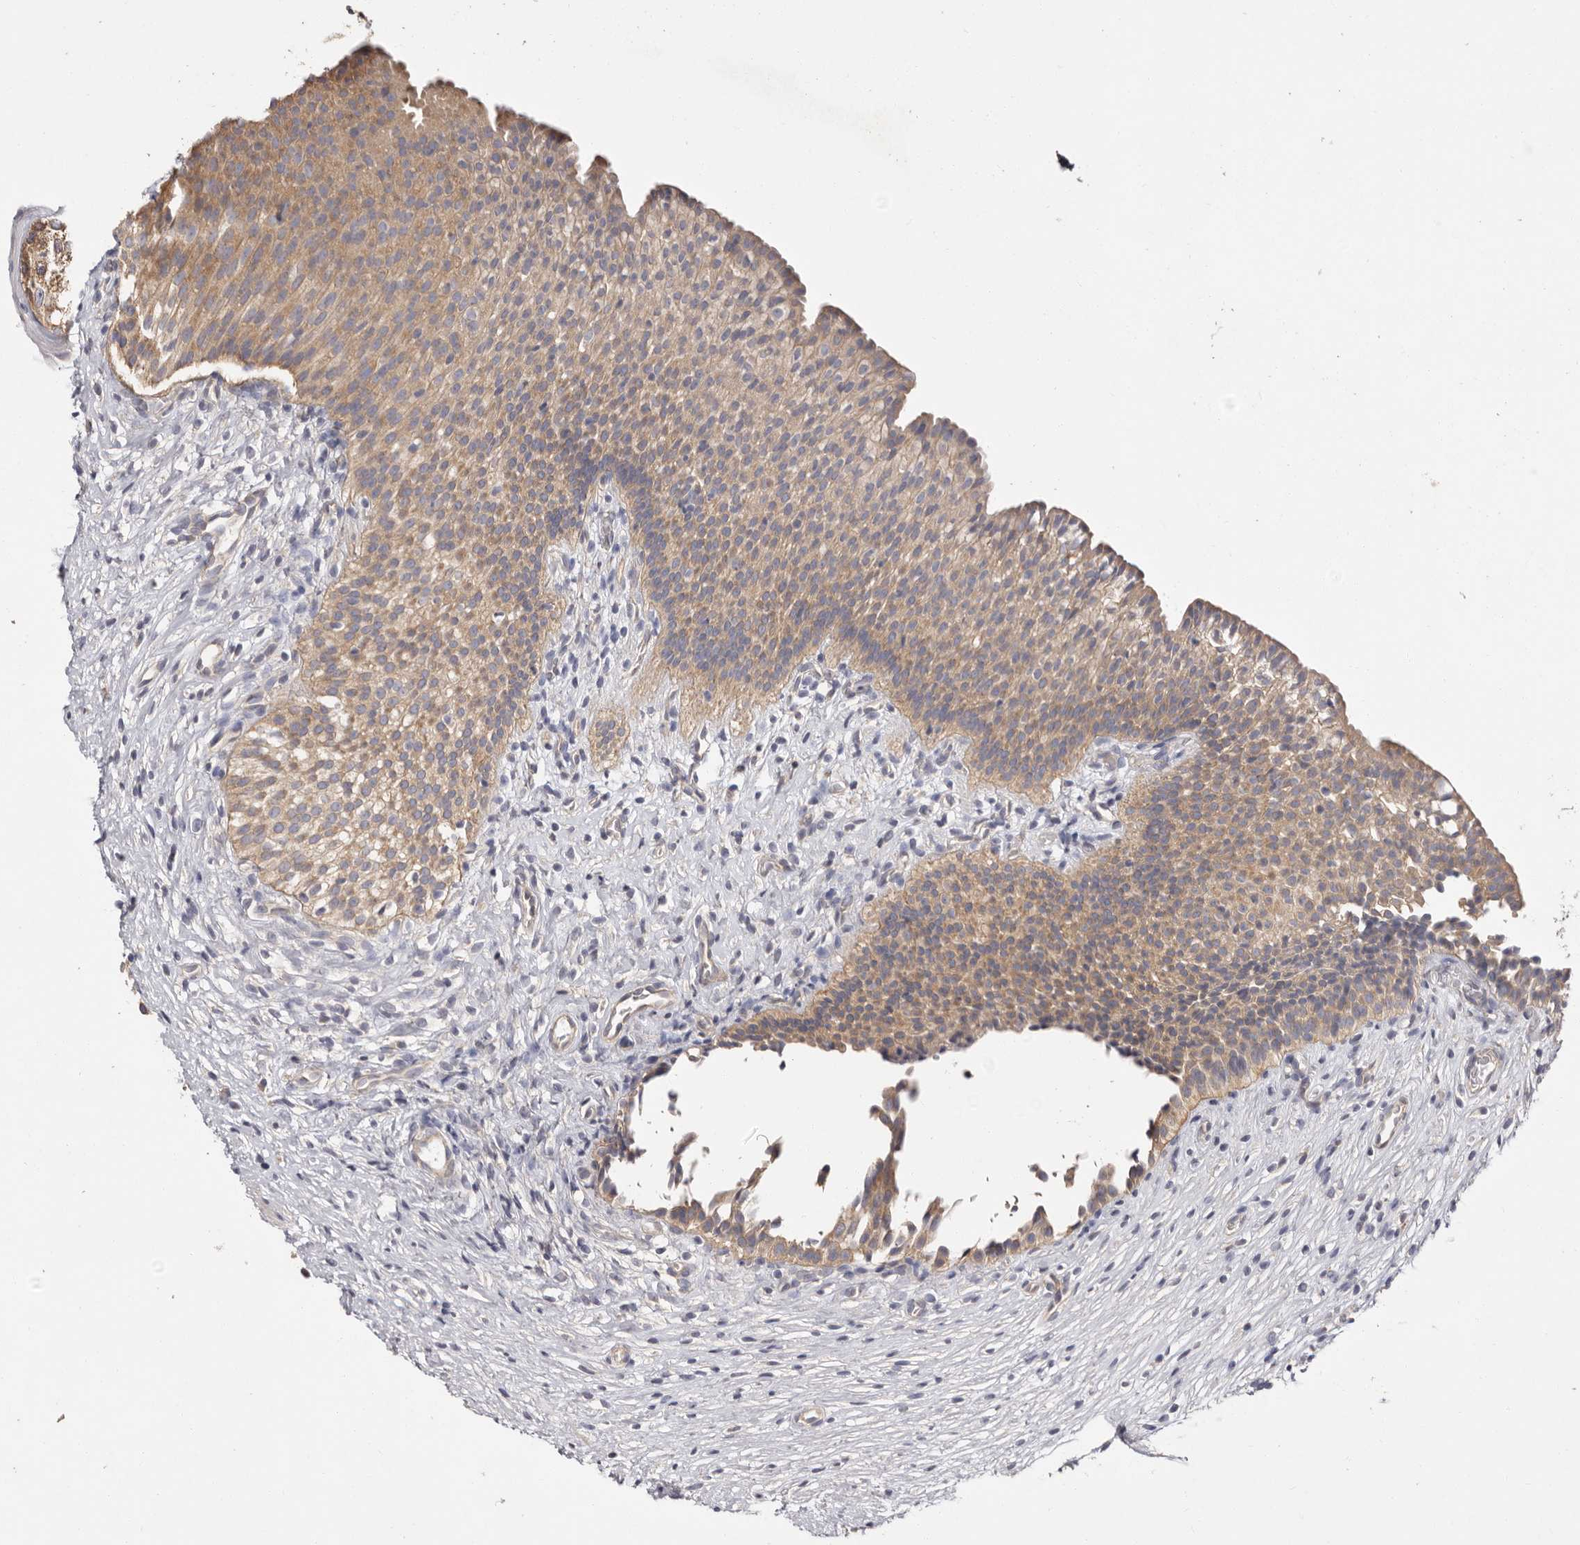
{"staining": {"intensity": "moderate", "quantity": ">75%", "location": "cytoplasmic/membranous"}, "tissue": "urinary bladder", "cell_type": "Urothelial cells", "image_type": "normal", "snomed": [{"axis": "morphology", "description": "Normal tissue, NOS"}, {"axis": "topography", "description": "Urinary bladder"}], "caption": "Immunohistochemistry (IHC) photomicrograph of benign urinary bladder: urinary bladder stained using immunohistochemistry shows medium levels of moderate protein expression localized specifically in the cytoplasmic/membranous of urothelial cells, appearing as a cytoplasmic/membranous brown color.", "gene": "FAM167B", "patient": {"sex": "male", "age": 1}}